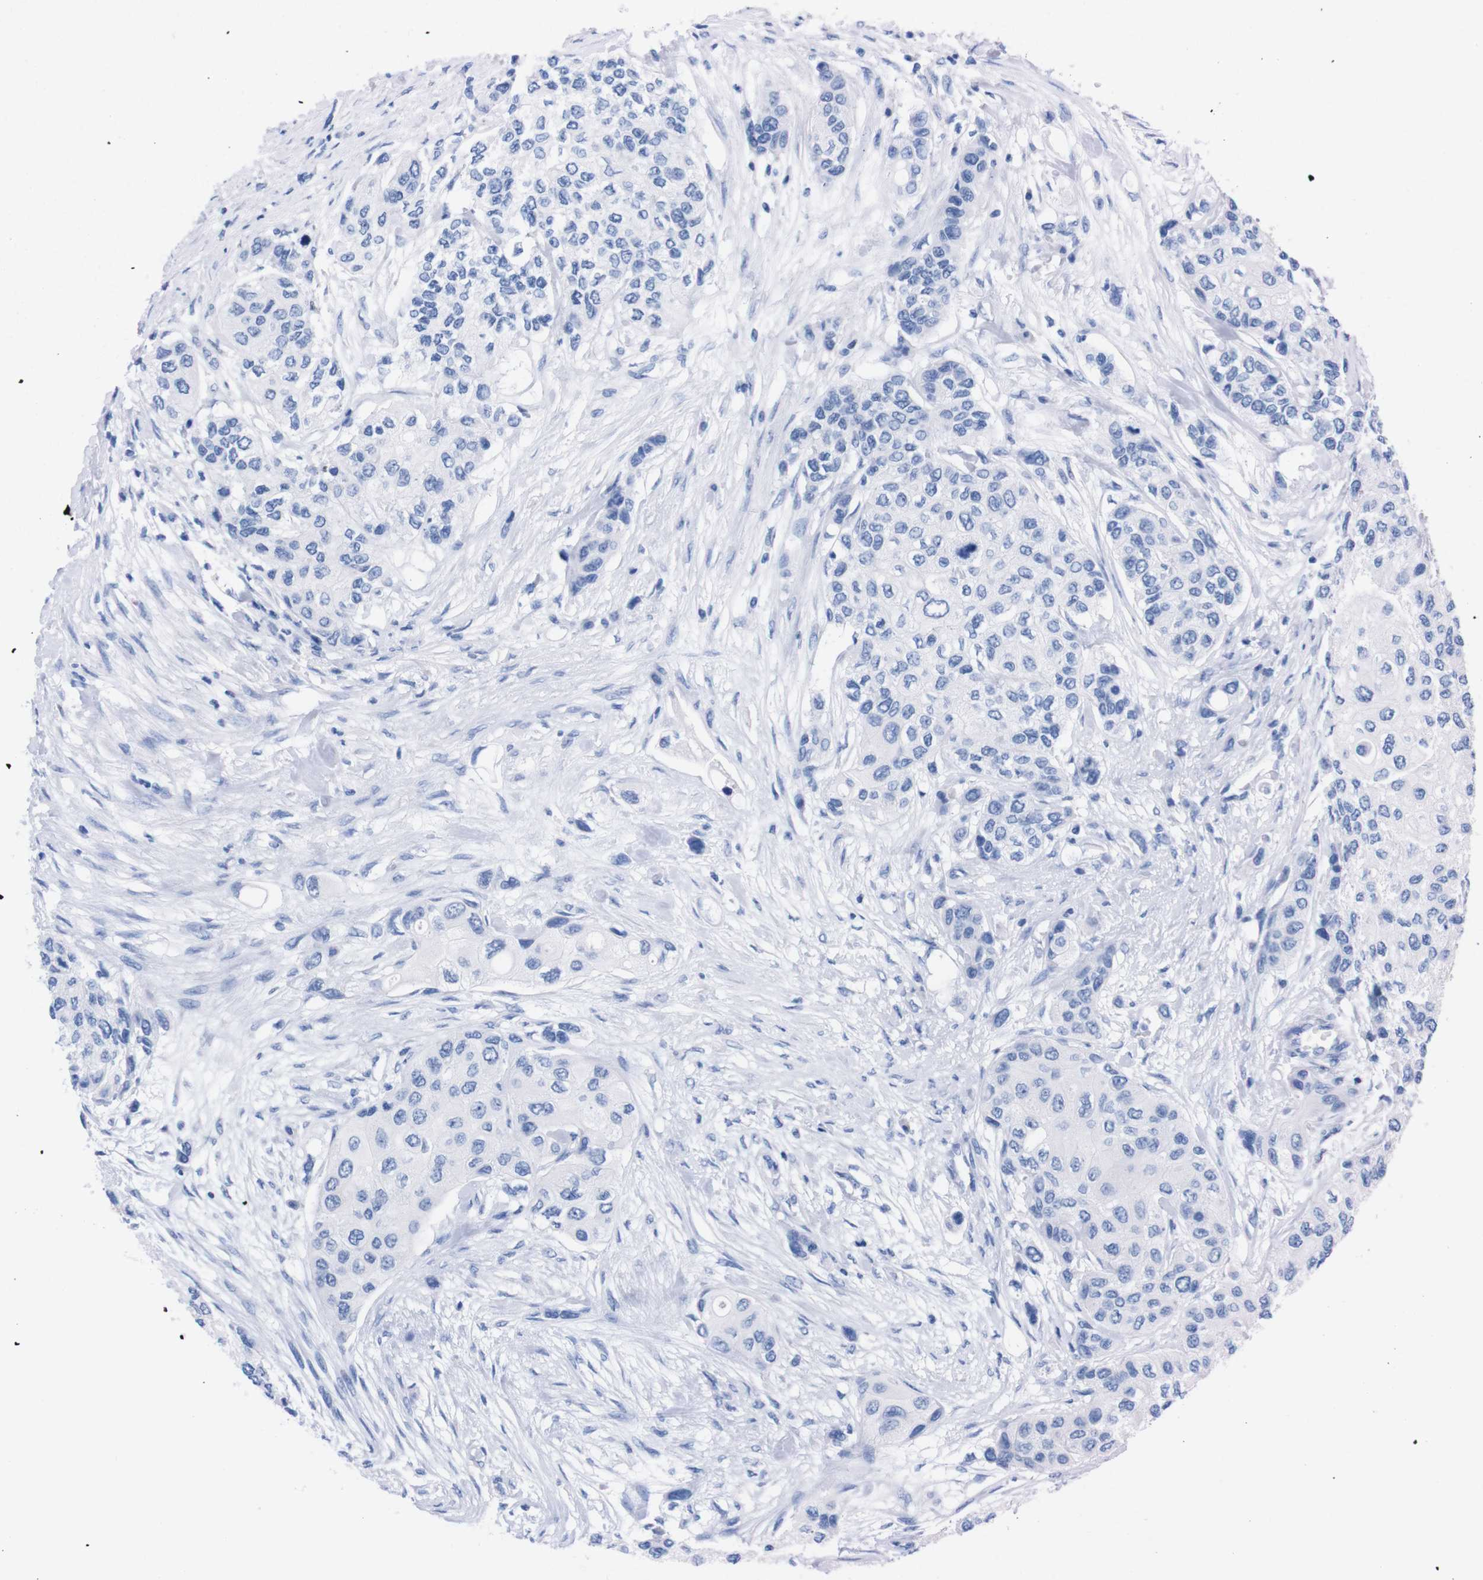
{"staining": {"intensity": "negative", "quantity": "none", "location": "none"}, "tissue": "urothelial cancer", "cell_type": "Tumor cells", "image_type": "cancer", "snomed": [{"axis": "morphology", "description": "Urothelial carcinoma, High grade"}, {"axis": "topography", "description": "Urinary bladder"}], "caption": "Tumor cells are negative for brown protein staining in urothelial cancer.", "gene": "P2RY12", "patient": {"sex": "female", "age": 56}}